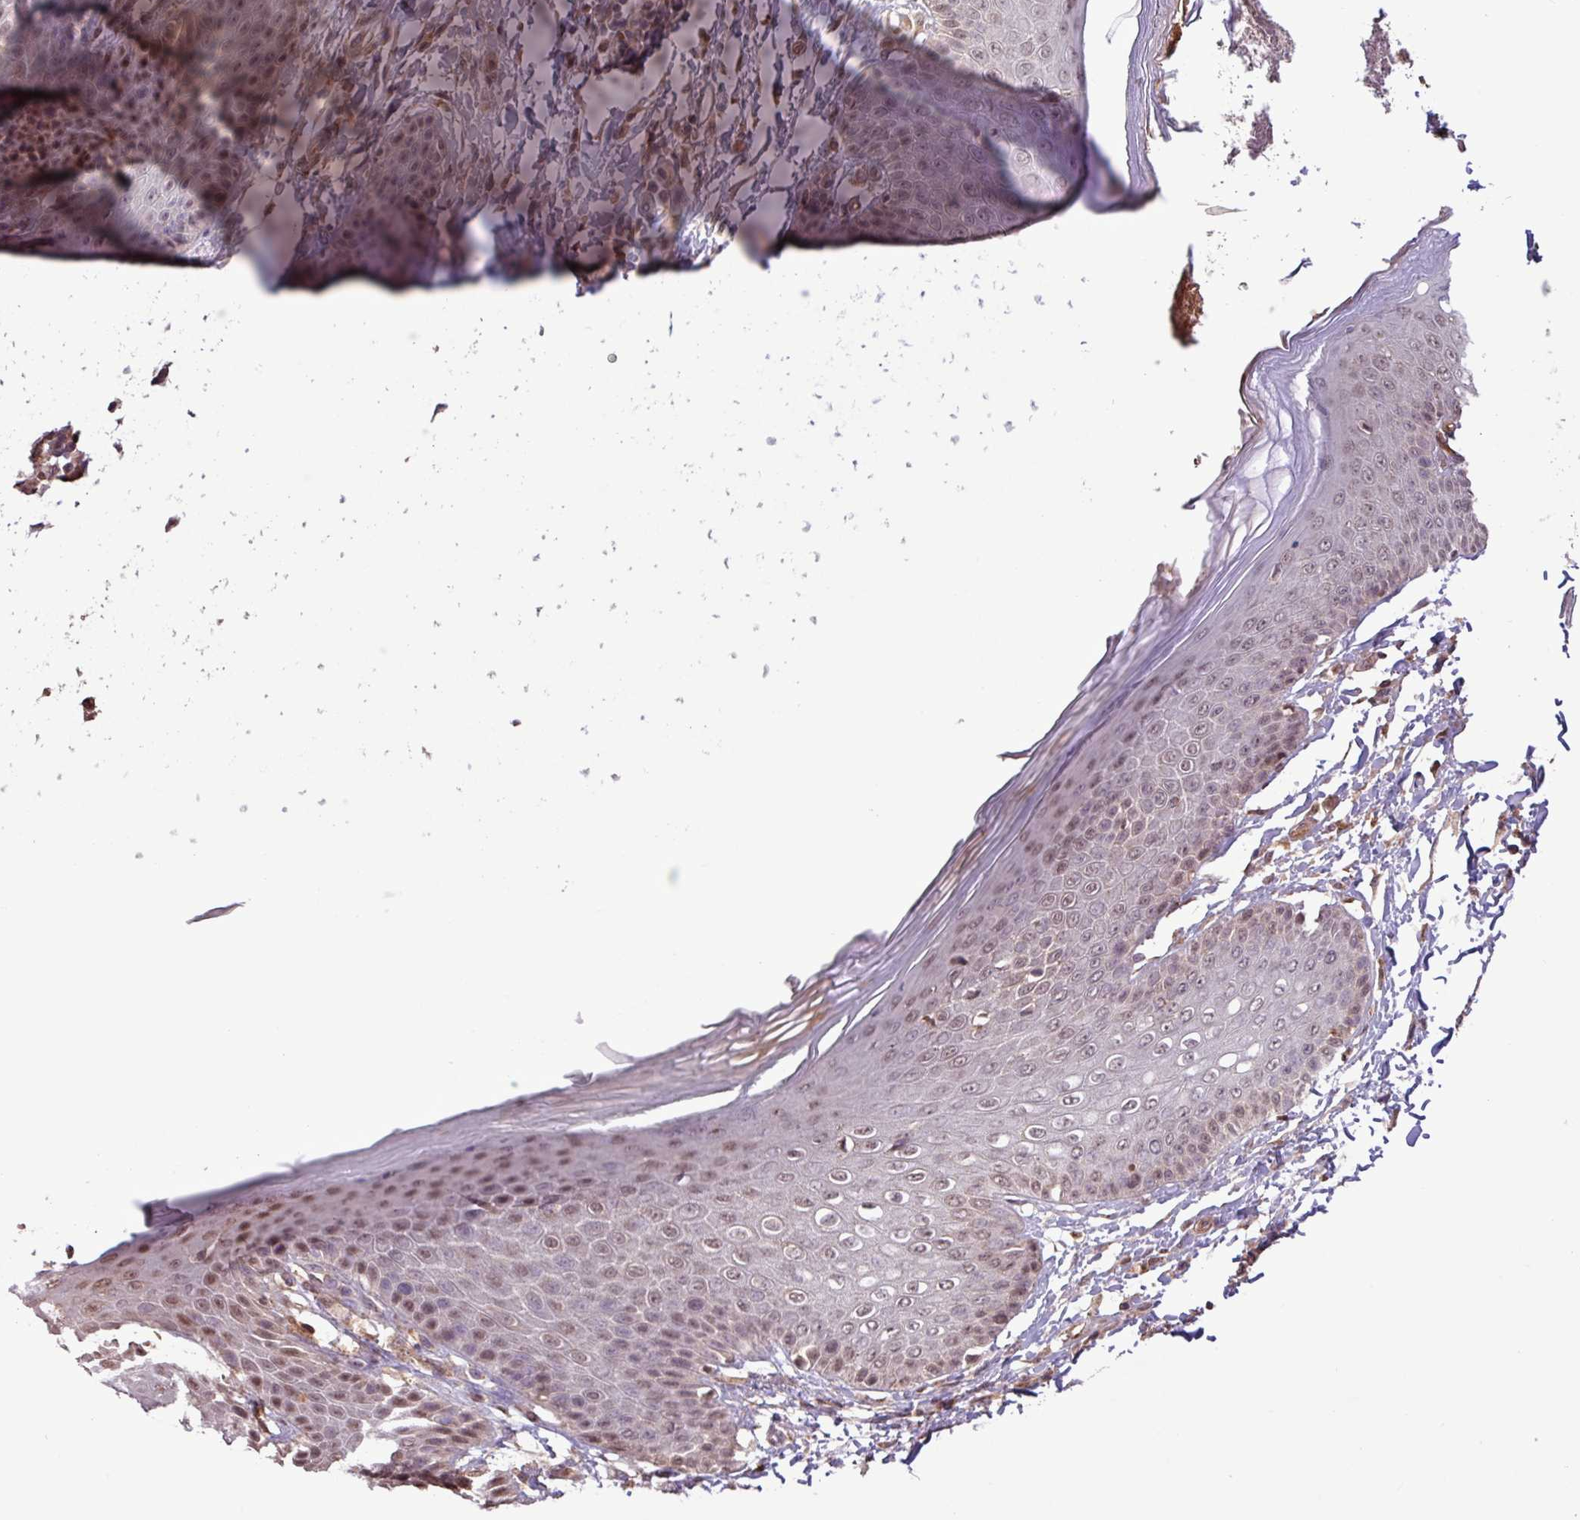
{"staining": {"intensity": "moderate", "quantity": "25%-75%", "location": "nuclear"}, "tissue": "skin", "cell_type": "Epidermal cells", "image_type": "normal", "snomed": [{"axis": "morphology", "description": "Normal tissue, NOS"}, {"axis": "topography", "description": "Peripheral nerve tissue"}], "caption": "Immunohistochemistry (IHC) staining of normal skin, which demonstrates medium levels of moderate nuclear staining in about 25%-75% of epidermal cells indicating moderate nuclear protein expression. The staining was performed using DAB (3,3'-diaminobenzidine) (brown) for protein detection and nuclei were counterstained in hematoxylin (blue).", "gene": "CHST11", "patient": {"sex": "male", "age": 51}}